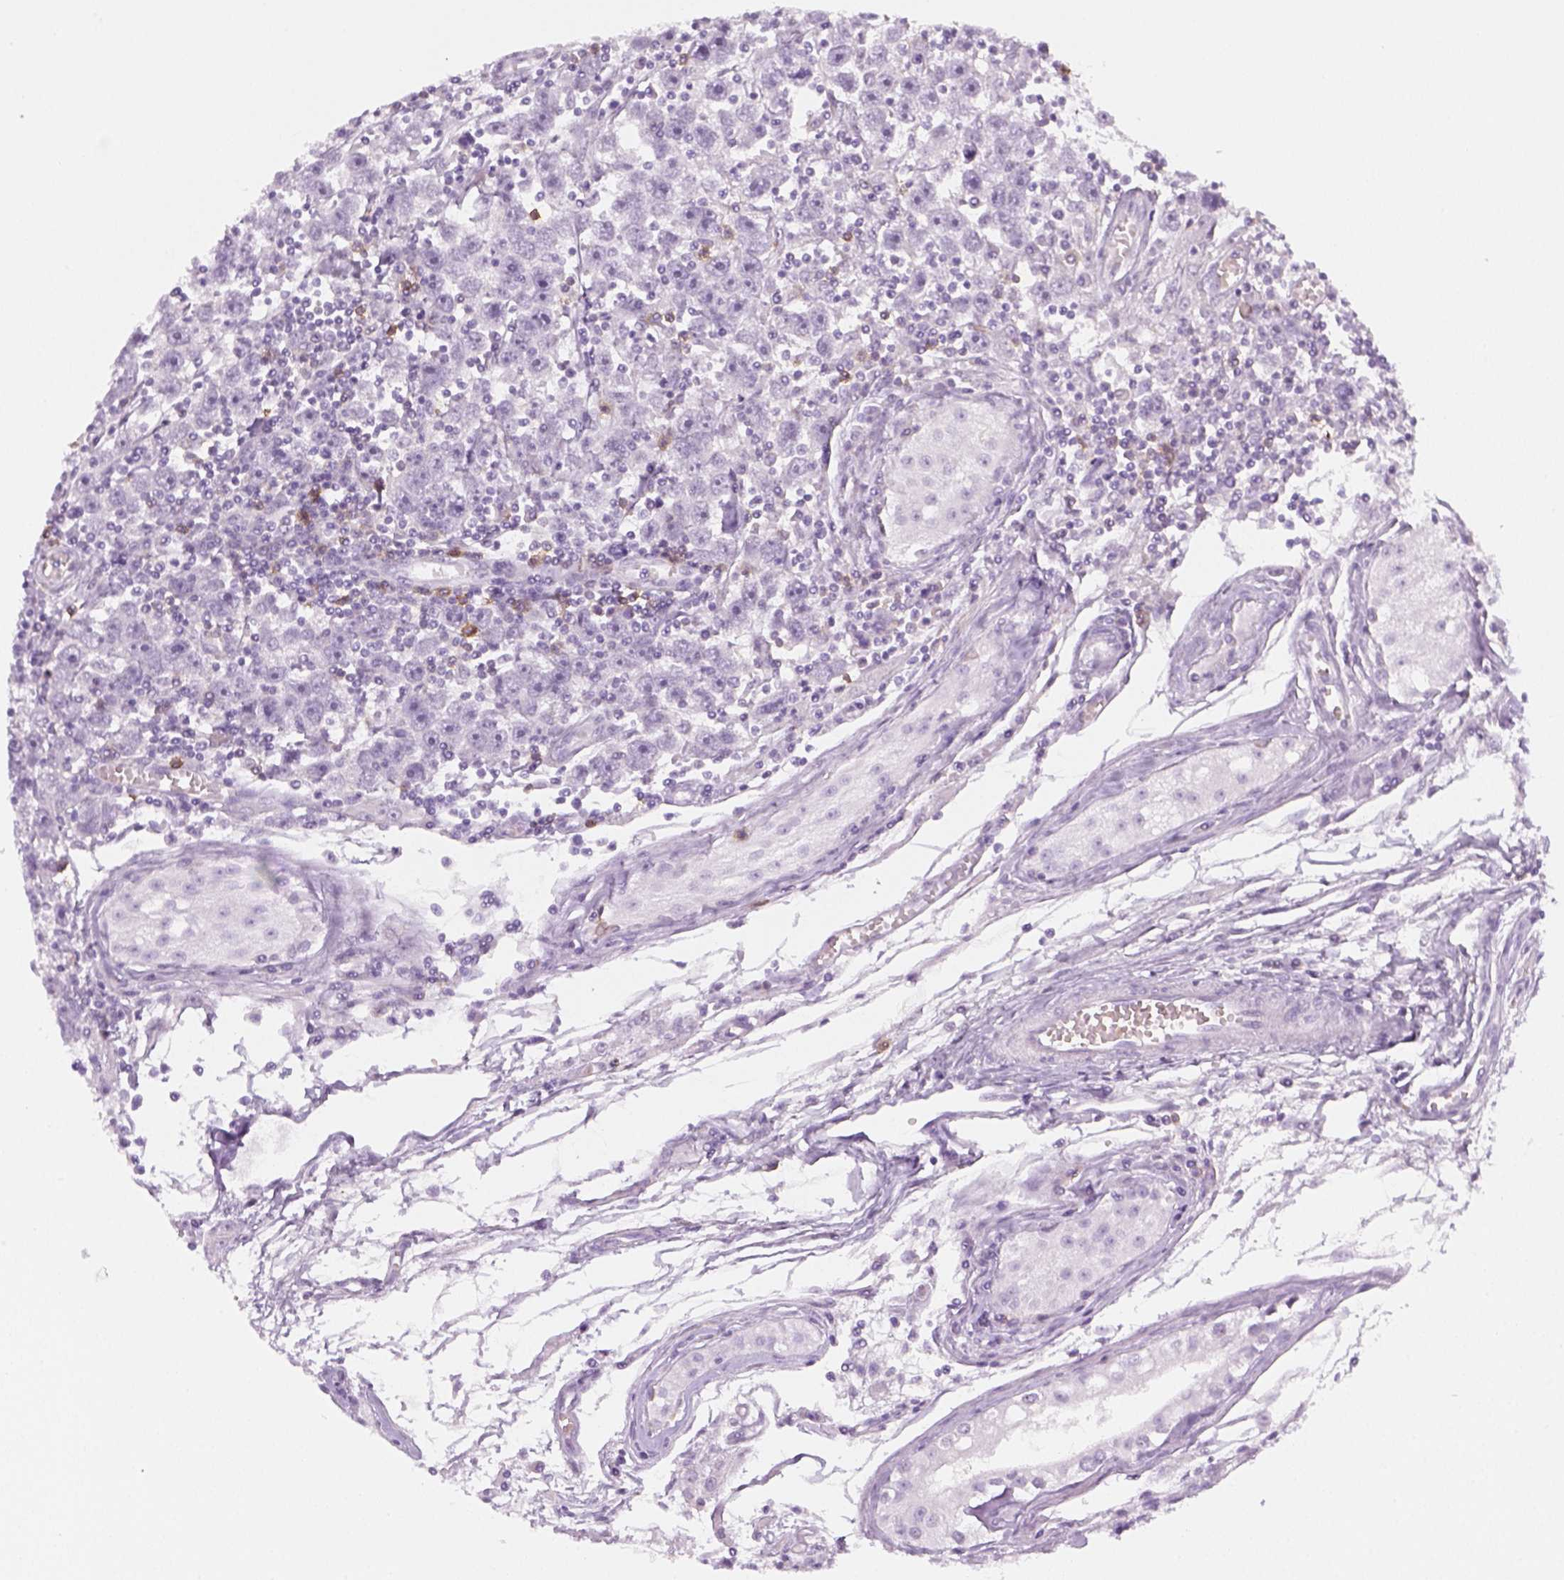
{"staining": {"intensity": "negative", "quantity": "none", "location": "none"}, "tissue": "testis cancer", "cell_type": "Tumor cells", "image_type": "cancer", "snomed": [{"axis": "morphology", "description": "Seminoma, NOS"}, {"axis": "topography", "description": "Testis"}], "caption": "Immunohistochemical staining of testis cancer (seminoma) exhibits no significant positivity in tumor cells. Nuclei are stained in blue.", "gene": "AQP3", "patient": {"sex": "male", "age": 30}}